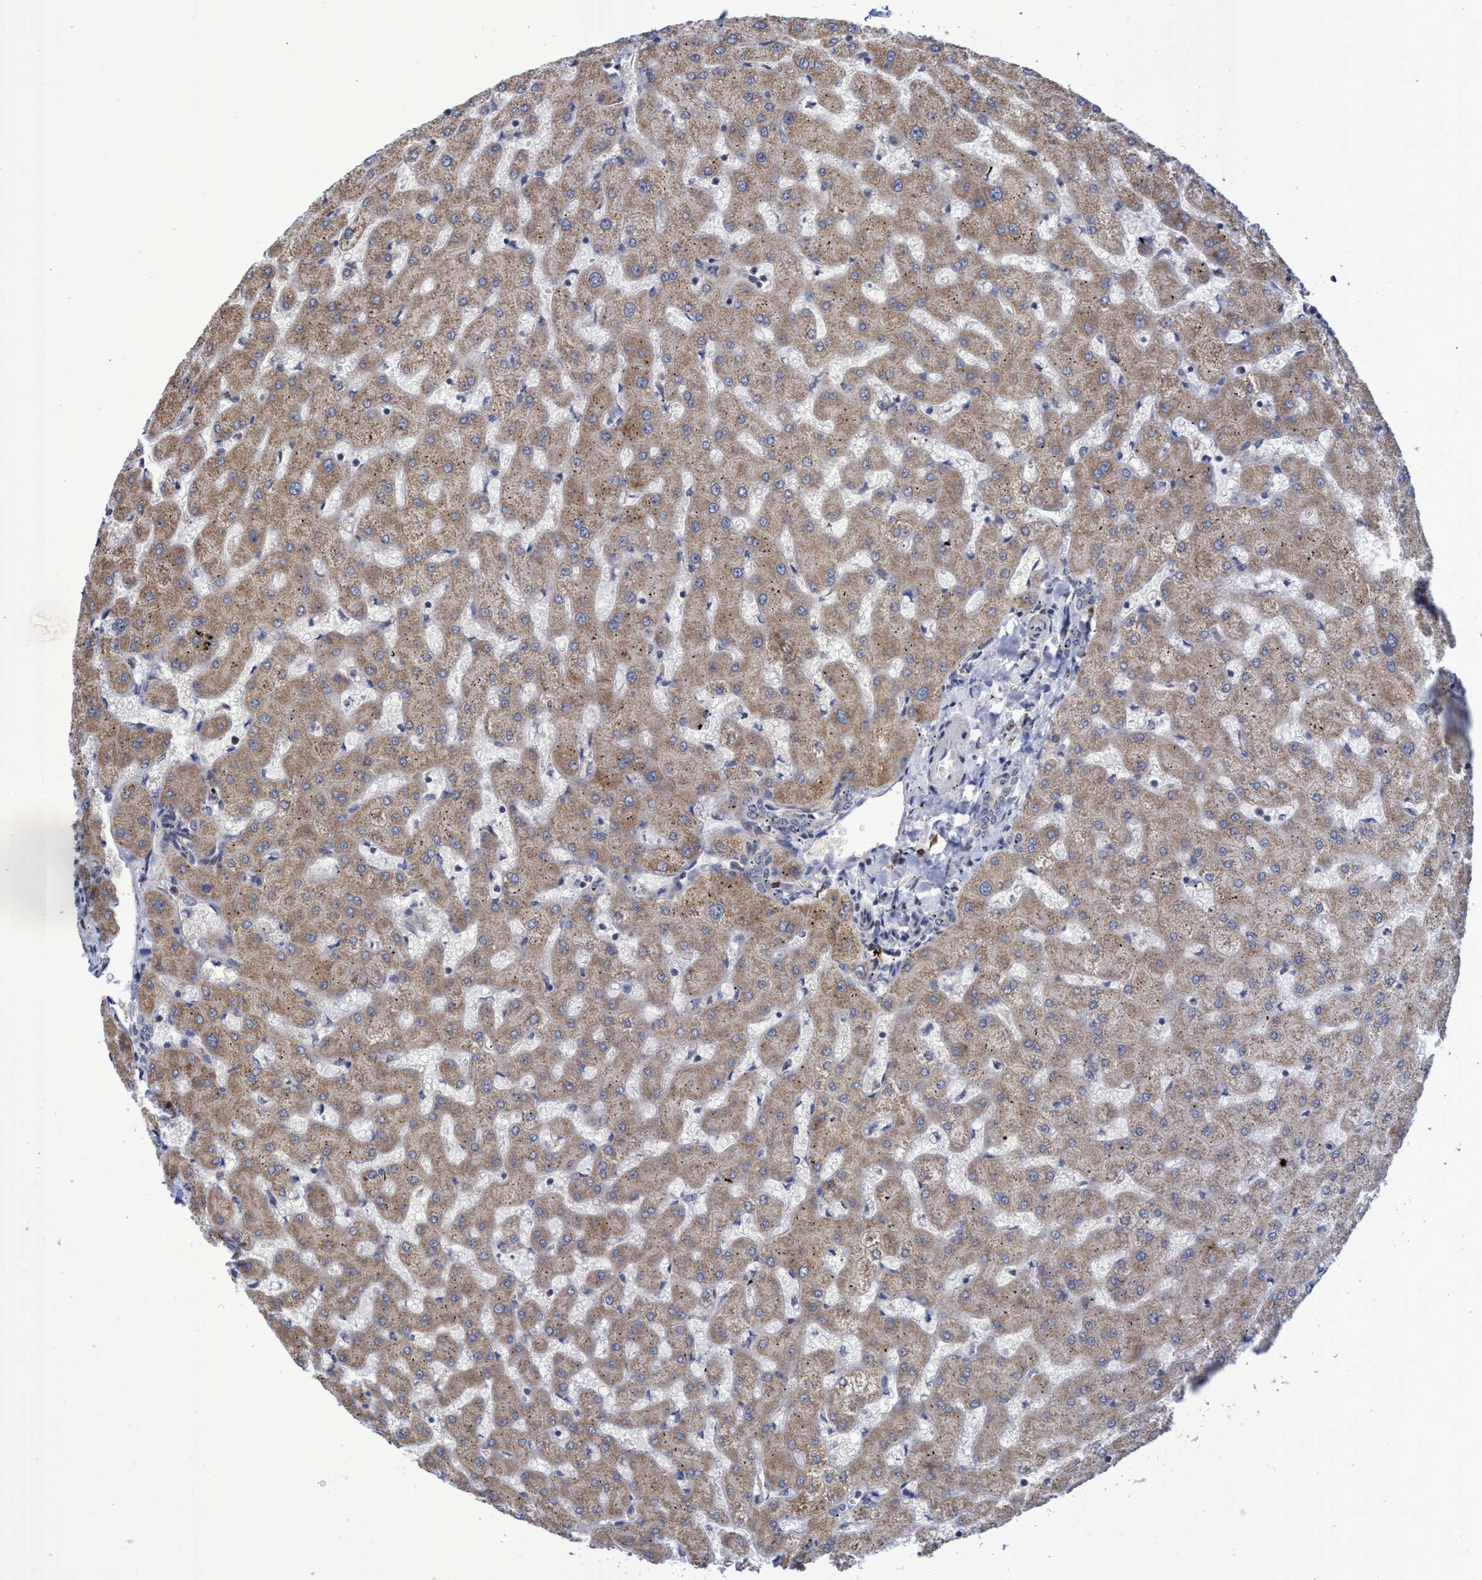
{"staining": {"intensity": "negative", "quantity": "none", "location": "none"}, "tissue": "liver", "cell_type": "Cholangiocytes", "image_type": "normal", "snomed": [{"axis": "morphology", "description": "Normal tissue, NOS"}, {"axis": "topography", "description": "Liver"}], "caption": "Immunohistochemical staining of normal human liver demonstrates no significant positivity in cholangiocytes. (DAB (3,3'-diaminobenzidine) immunohistochemistry visualized using brightfield microscopy, high magnification).", "gene": "NAT16", "patient": {"sex": "female", "age": 63}}